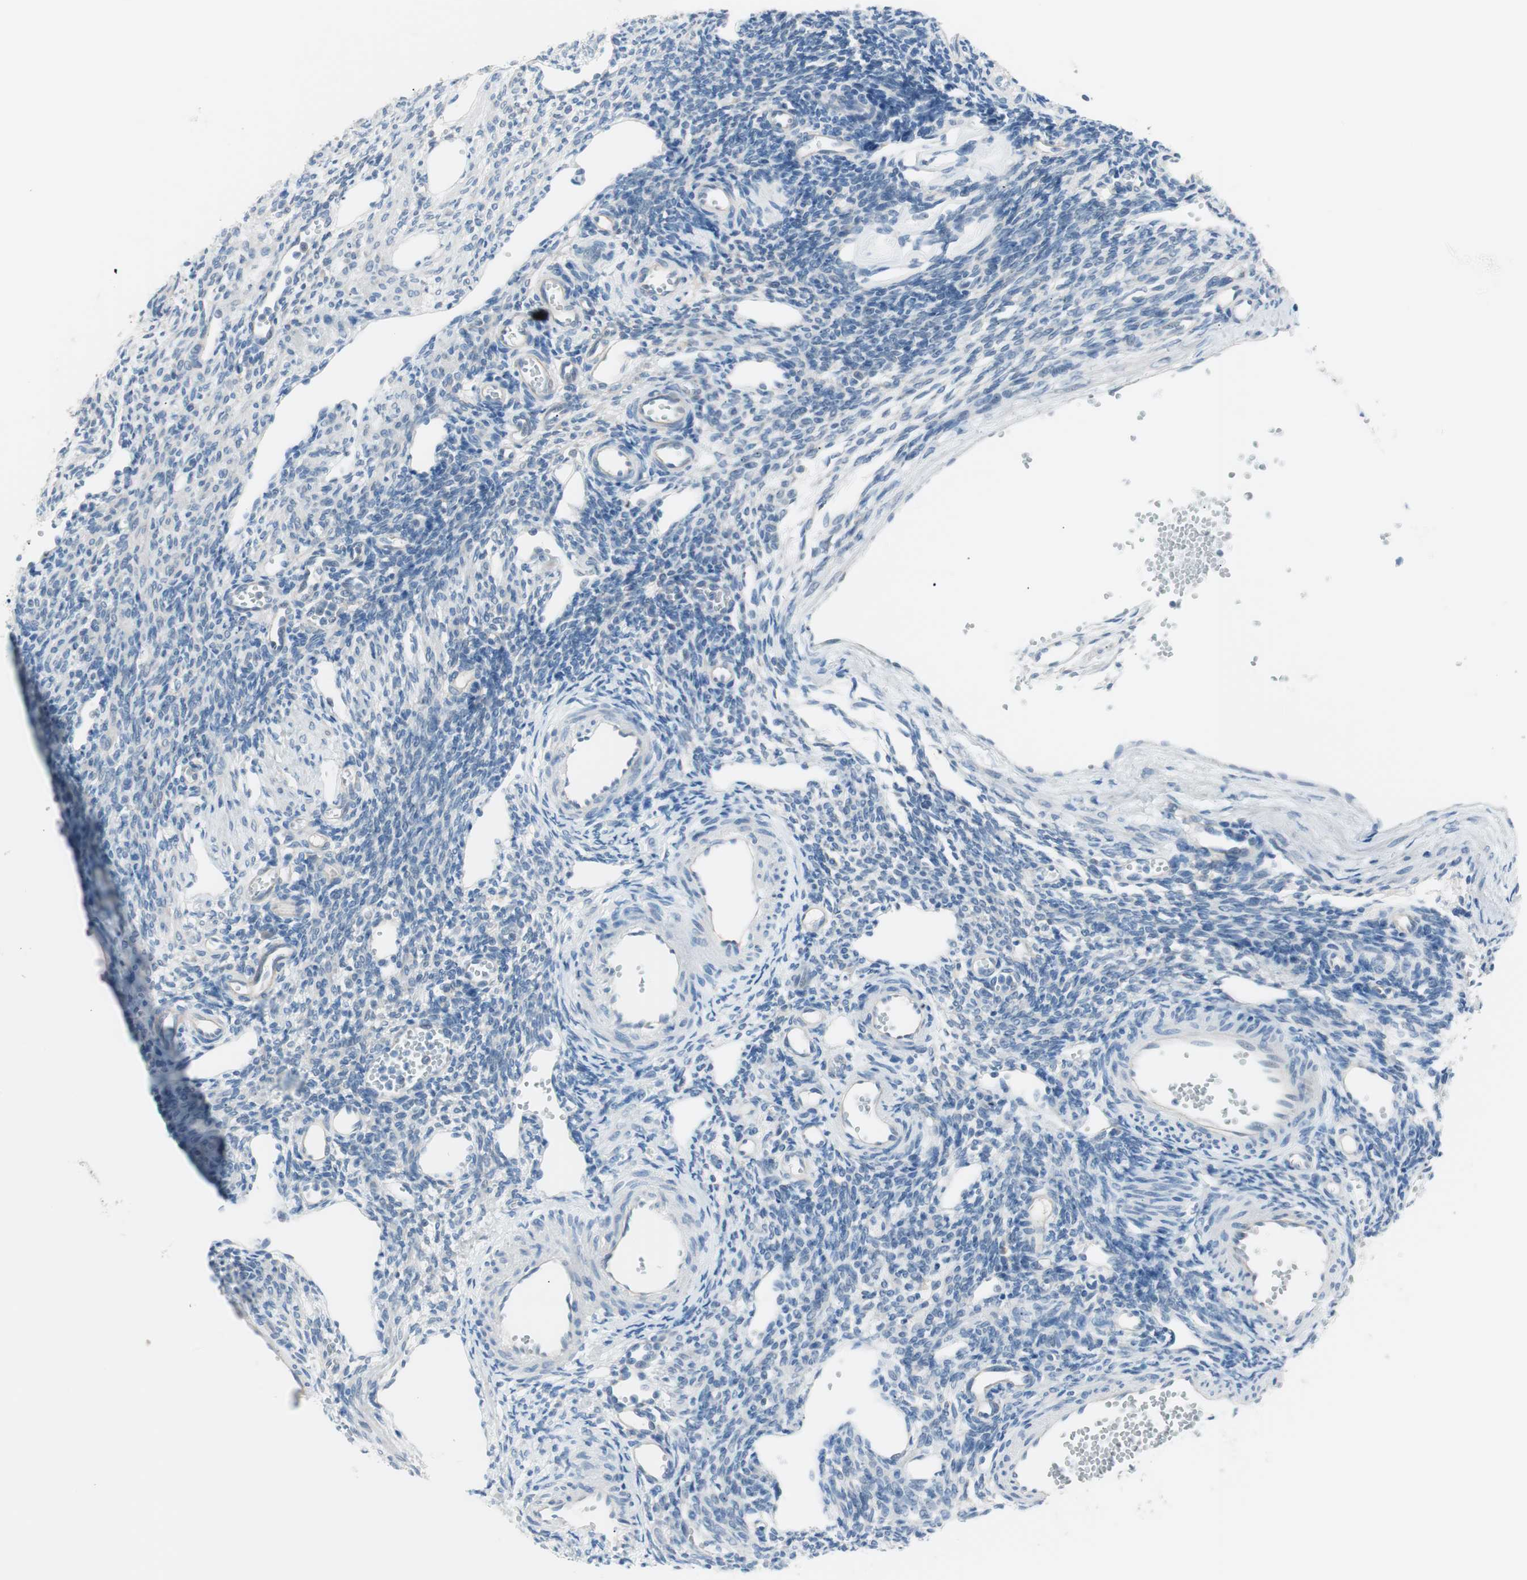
{"staining": {"intensity": "negative", "quantity": "none", "location": "none"}, "tissue": "ovary", "cell_type": "Ovarian stroma cells", "image_type": "normal", "snomed": [{"axis": "morphology", "description": "Normal tissue, NOS"}, {"axis": "topography", "description": "Ovary"}], "caption": "IHC of benign ovary shows no staining in ovarian stroma cells.", "gene": "VIL1", "patient": {"sex": "female", "age": 33}}